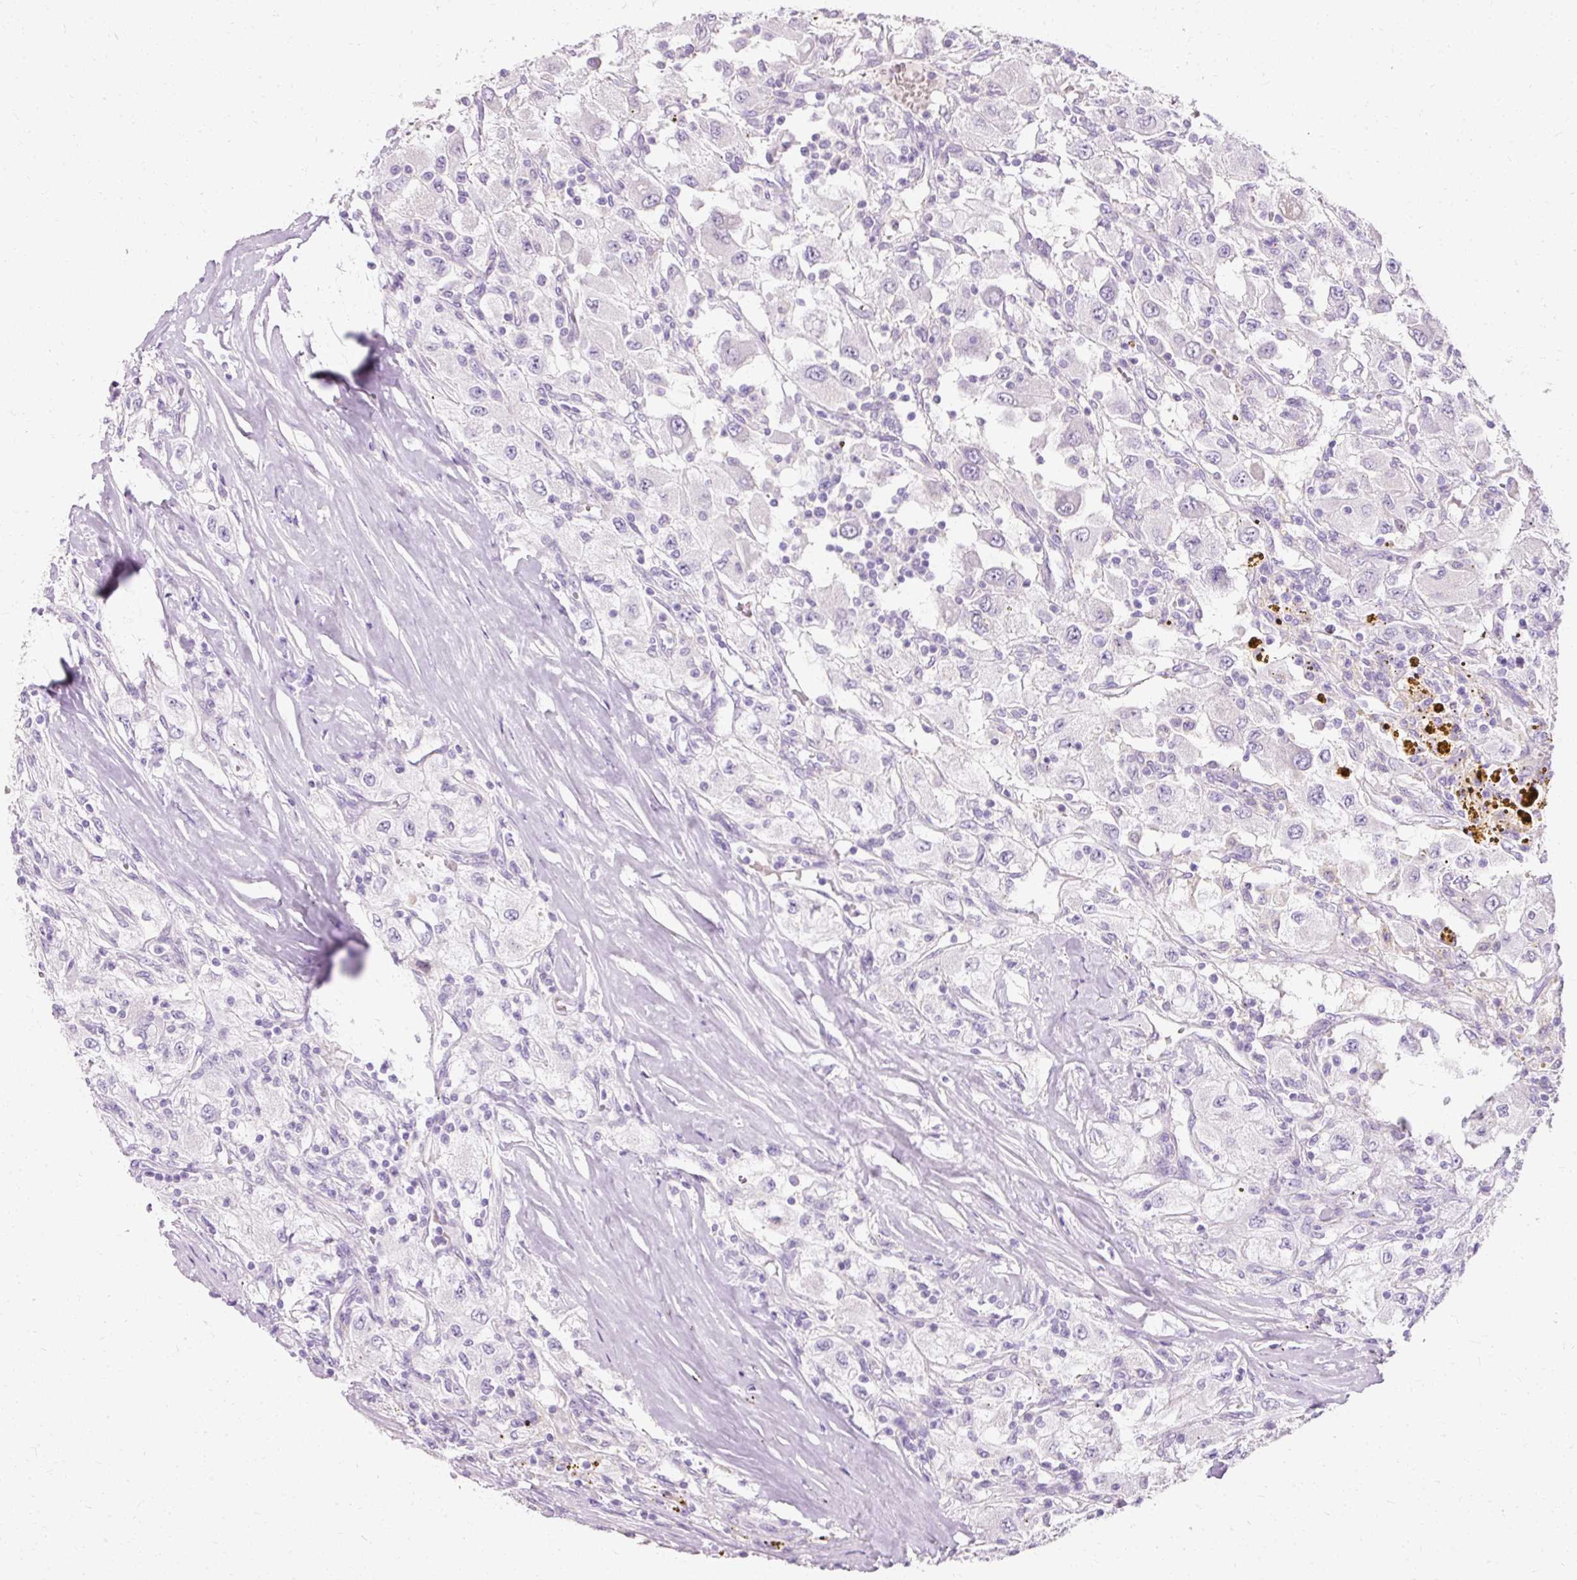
{"staining": {"intensity": "negative", "quantity": "none", "location": "none"}, "tissue": "renal cancer", "cell_type": "Tumor cells", "image_type": "cancer", "snomed": [{"axis": "morphology", "description": "Adenocarcinoma, NOS"}, {"axis": "topography", "description": "Kidney"}], "caption": "The micrograph exhibits no staining of tumor cells in adenocarcinoma (renal).", "gene": "CLDN25", "patient": {"sex": "female", "age": 67}}